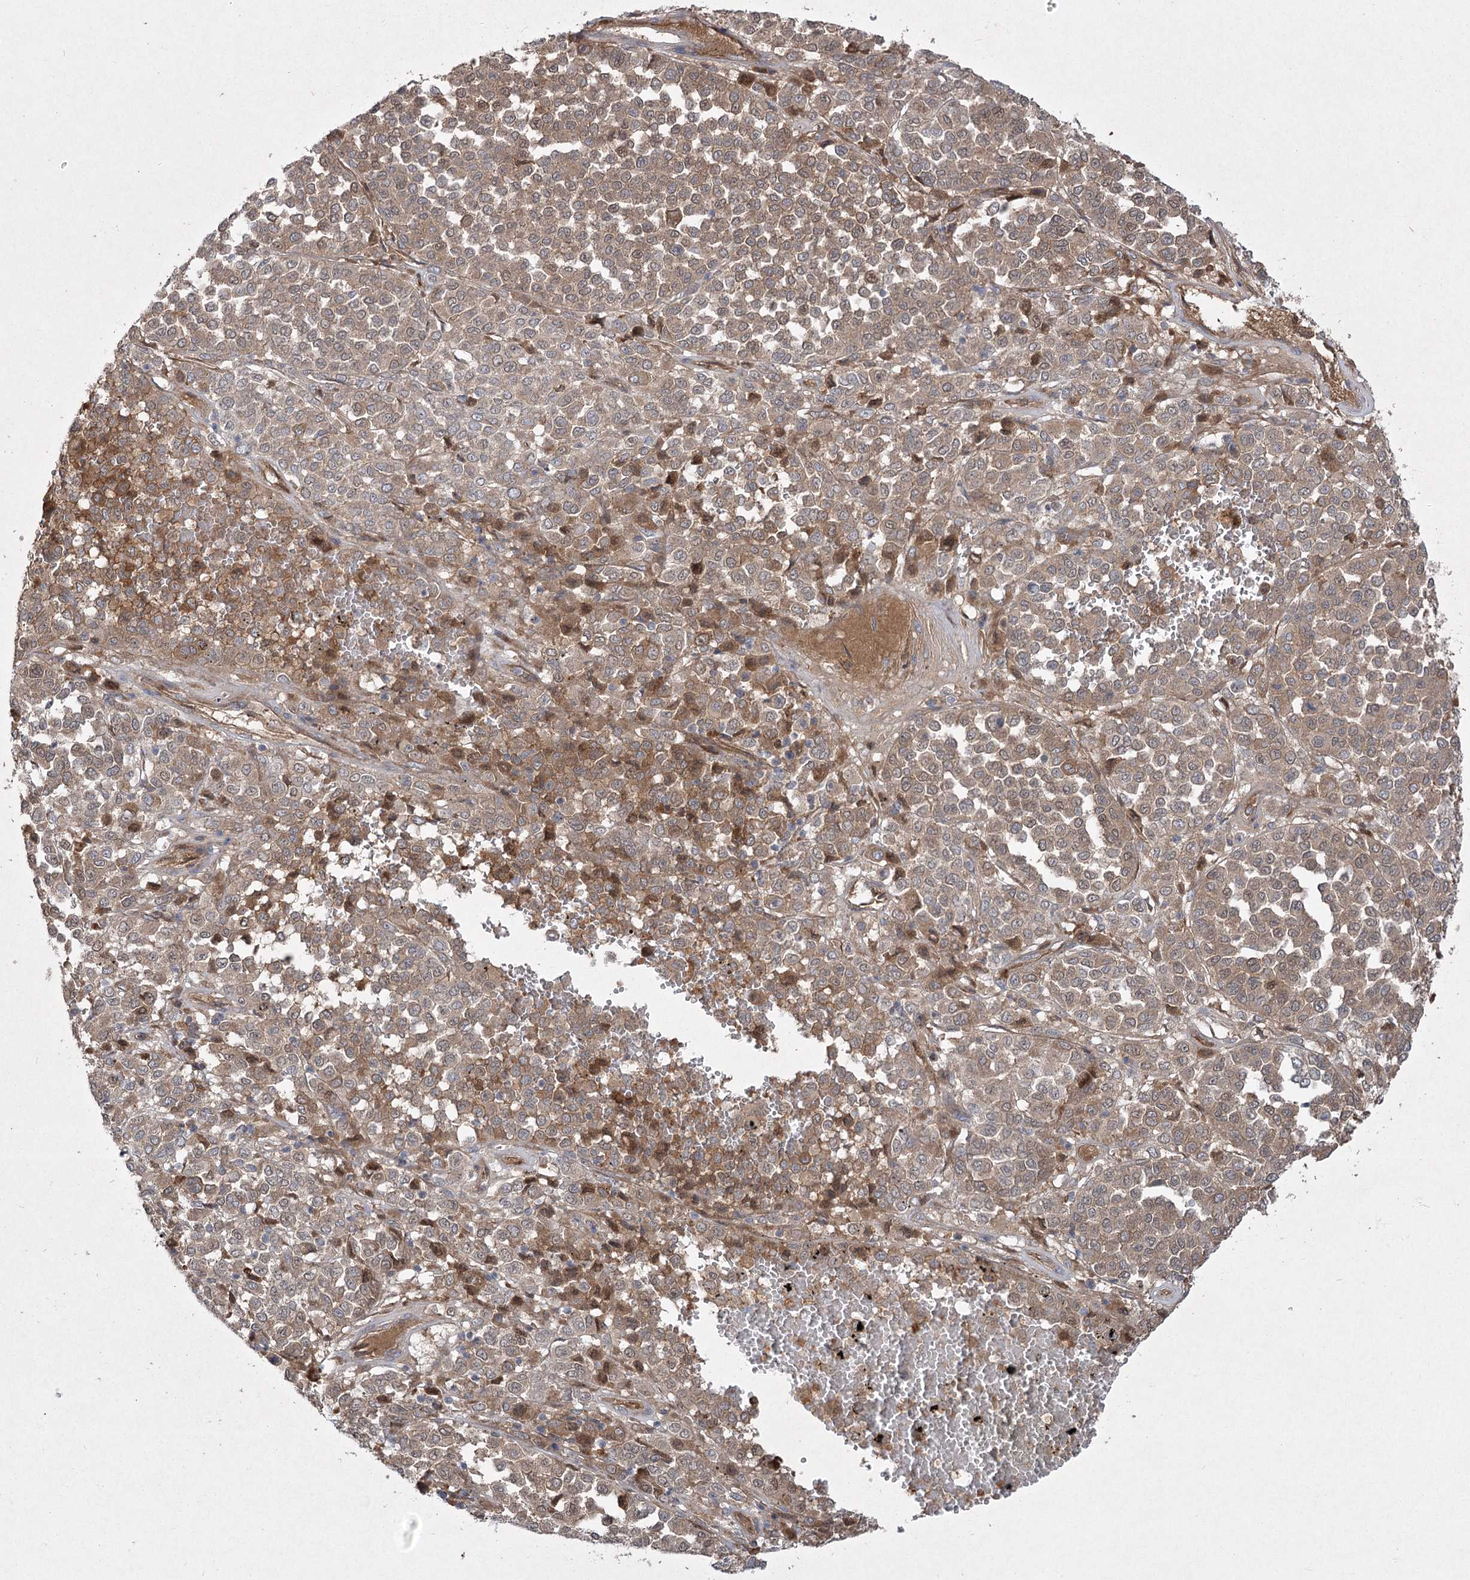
{"staining": {"intensity": "moderate", "quantity": ">75%", "location": "cytoplasmic/membranous"}, "tissue": "melanoma", "cell_type": "Tumor cells", "image_type": "cancer", "snomed": [{"axis": "morphology", "description": "Malignant melanoma, Metastatic site"}, {"axis": "topography", "description": "Pancreas"}], "caption": "Protein expression analysis of malignant melanoma (metastatic site) demonstrates moderate cytoplasmic/membranous positivity in approximately >75% of tumor cells.", "gene": "PLEKHA5", "patient": {"sex": "female", "age": 30}}